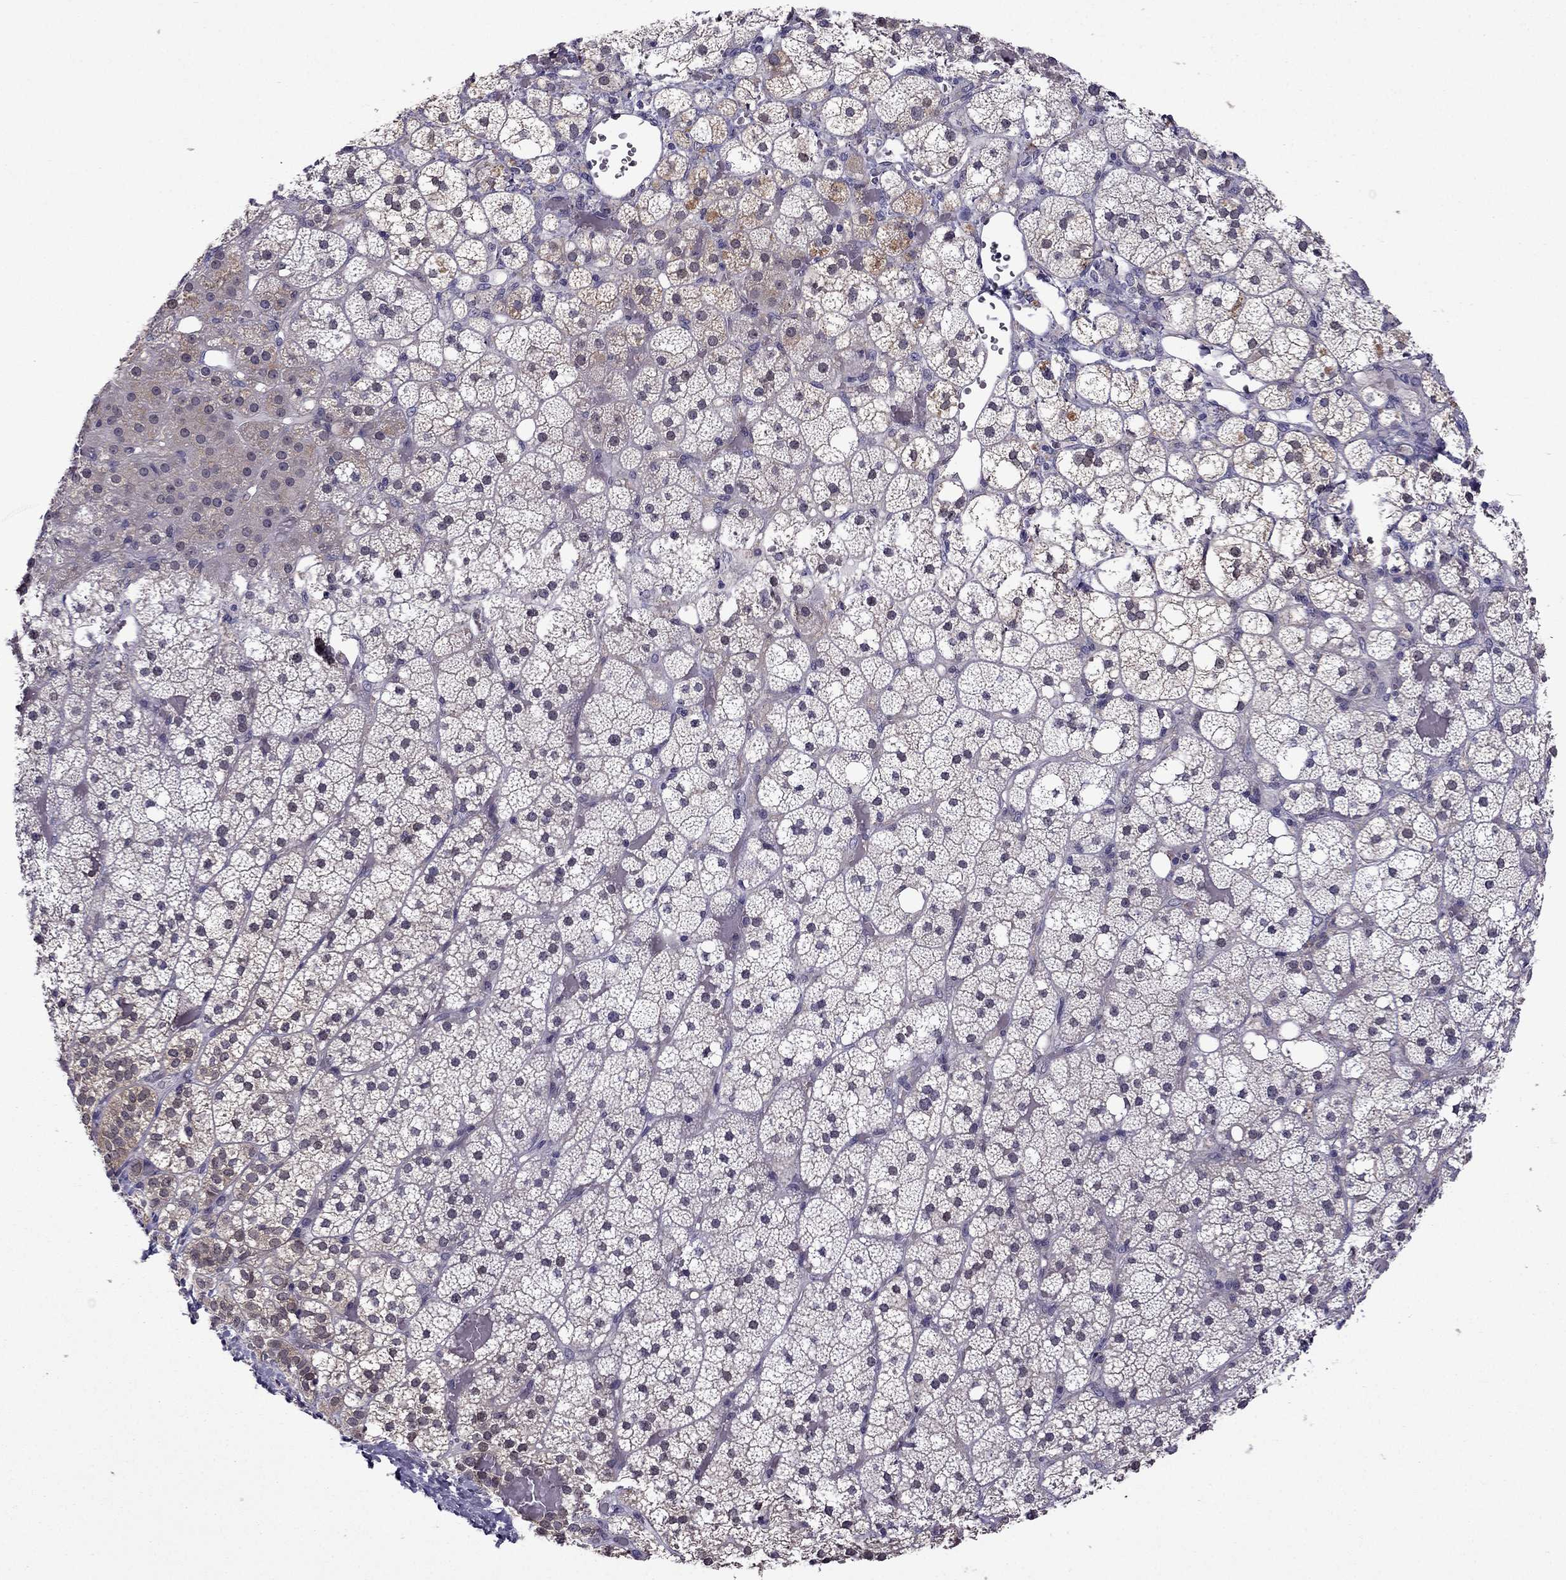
{"staining": {"intensity": "weak", "quantity": "<25%", "location": "cytoplasmic/membranous"}, "tissue": "adrenal gland", "cell_type": "Glandular cells", "image_type": "normal", "snomed": [{"axis": "morphology", "description": "Normal tissue, NOS"}, {"axis": "topography", "description": "Adrenal gland"}], "caption": "There is no significant staining in glandular cells of adrenal gland.", "gene": "CDK5", "patient": {"sex": "male", "age": 53}}